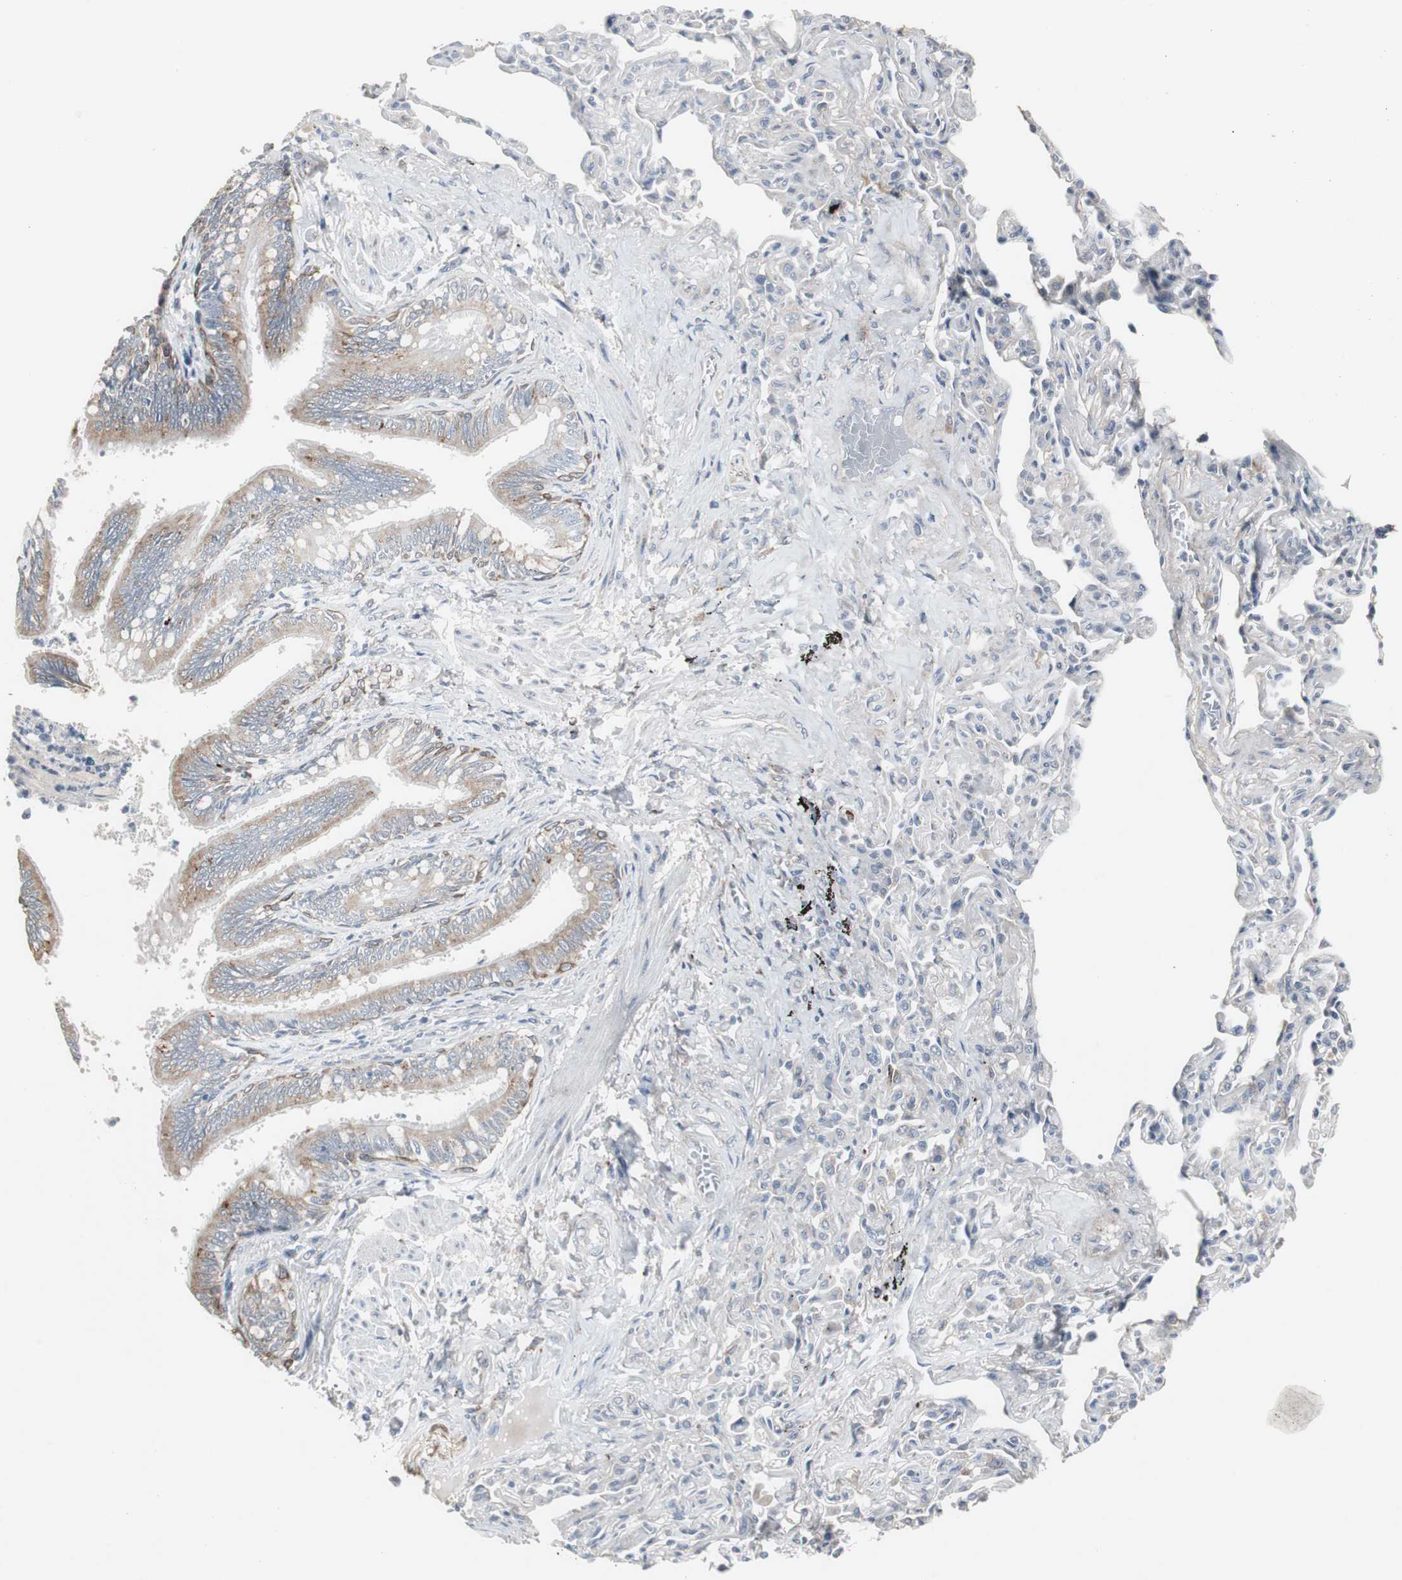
{"staining": {"intensity": "weak", "quantity": ">75%", "location": "cytoplasmic/membranous"}, "tissue": "bronchus", "cell_type": "Respiratory epithelial cells", "image_type": "normal", "snomed": [{"axis": "morphology", "description": "Normal tissue, NOS"}, {"axis": "topography", "description": "Lung"}], "caption": "Protein expression analysis of unremarkable bronchus demonstrates weak cytoplasmic/membranous staining in approximately >75% of respiratory epithelial cells.", "gene": "GBA1", "patient": {"sex": "male", "age": 64}}